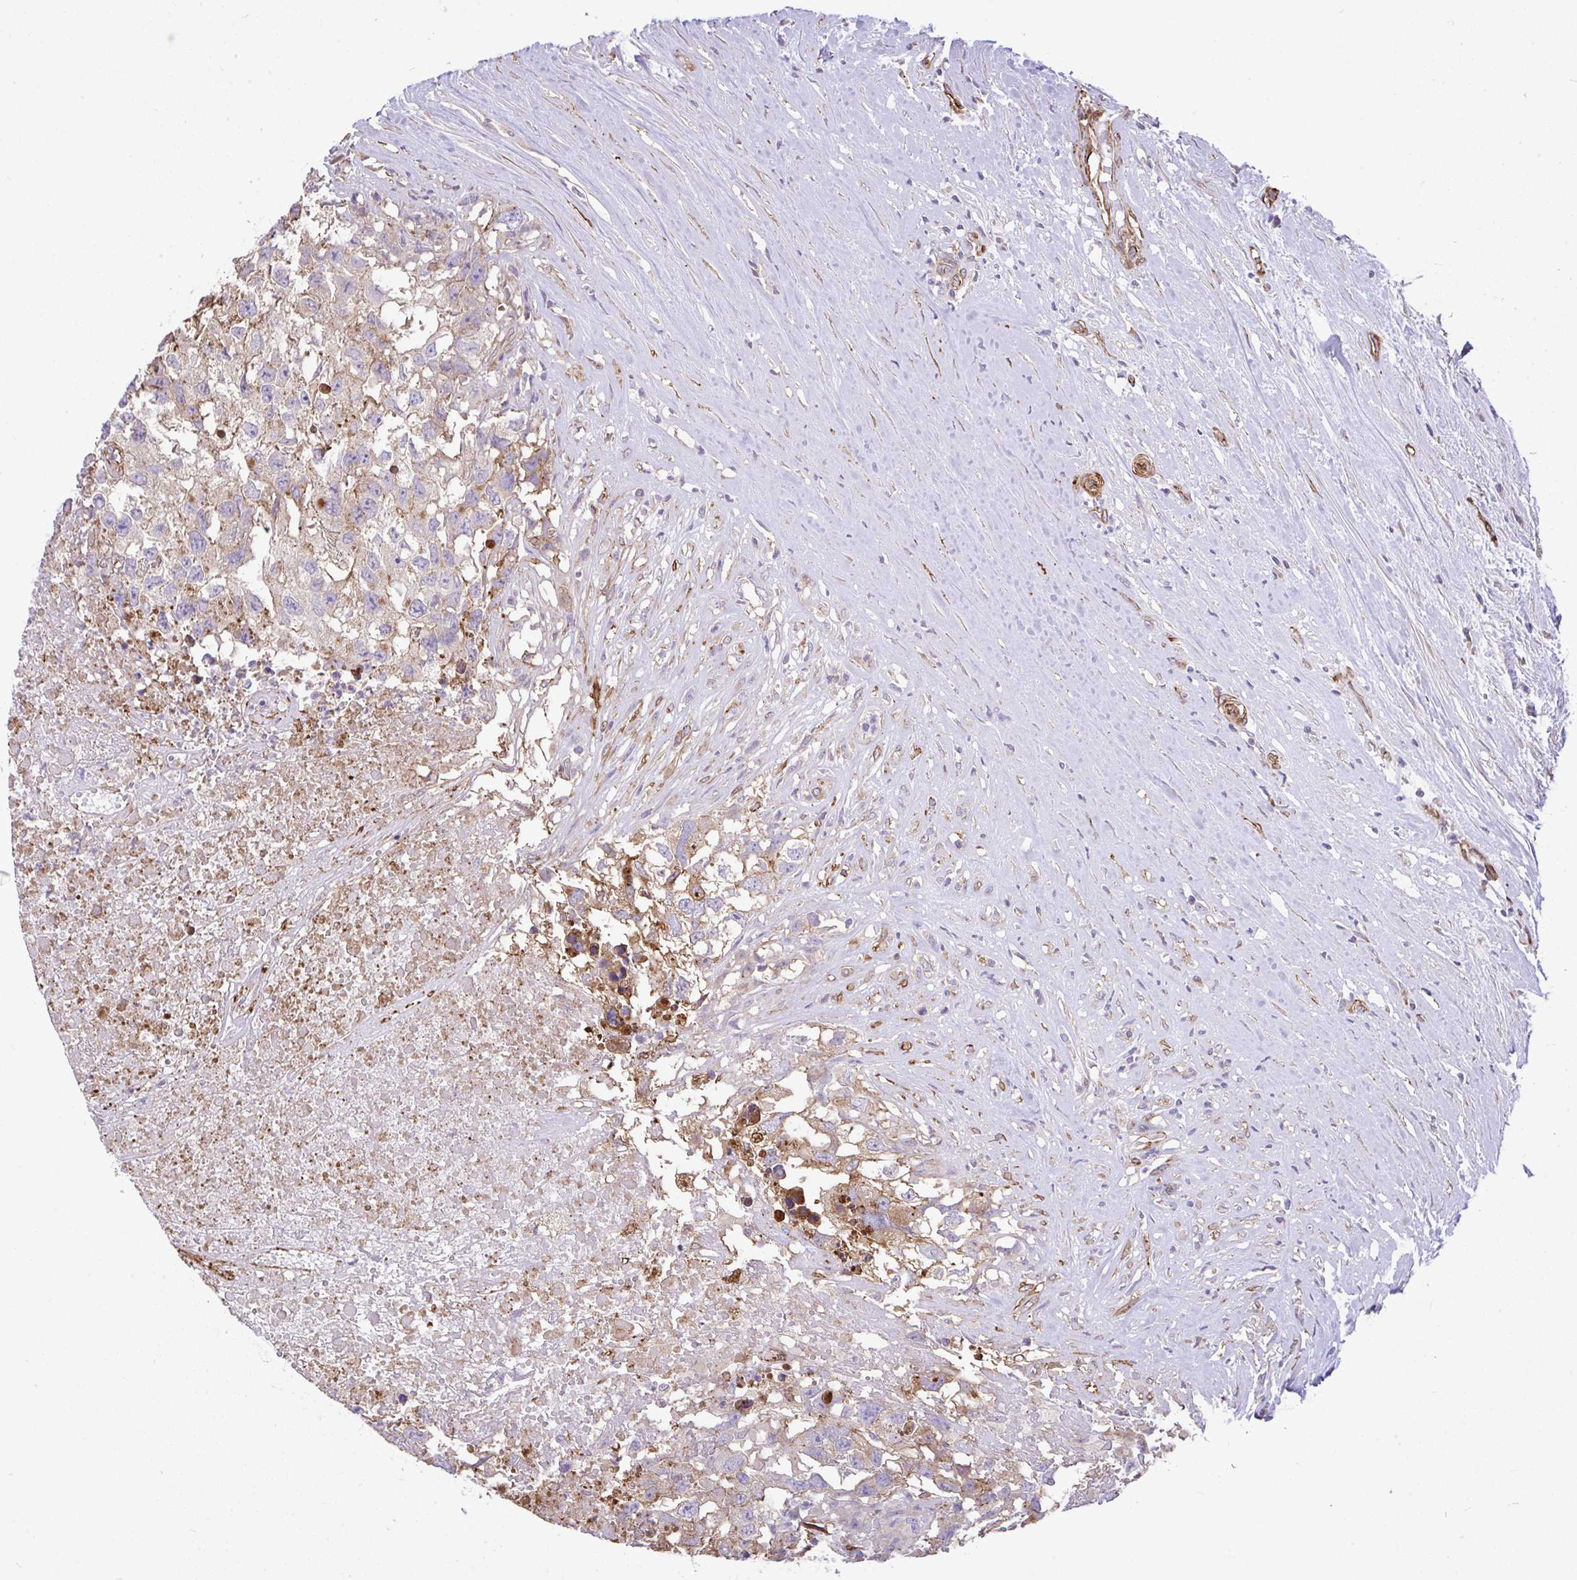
{"staining": {"intensity": "moderate", "quantity": "25%-75%", "location": "cytoplasmic/membranous"}, "tissue": "testis cancer", "cell_type": "Tumor cells", "image_type": "cancer", "snomed": [{"axis": "morphology", "description": "Carcinoma, Embryonal, NOS"}, {"axis": "topography", "description": "Testis"}], "caption": "Immunohistochemical staining of embryonal carcinoma (testis) shows medium levels of moderate cytoplasmic/membranous protein expression in about 25%-75% of tumor cells. (DAB (3,3'-diaminobenzidine) IHC, brown staining for protein, blue staining for nuclei).", "gene": "PTPRK", "patient": {"sex": "male", "age": 83}}